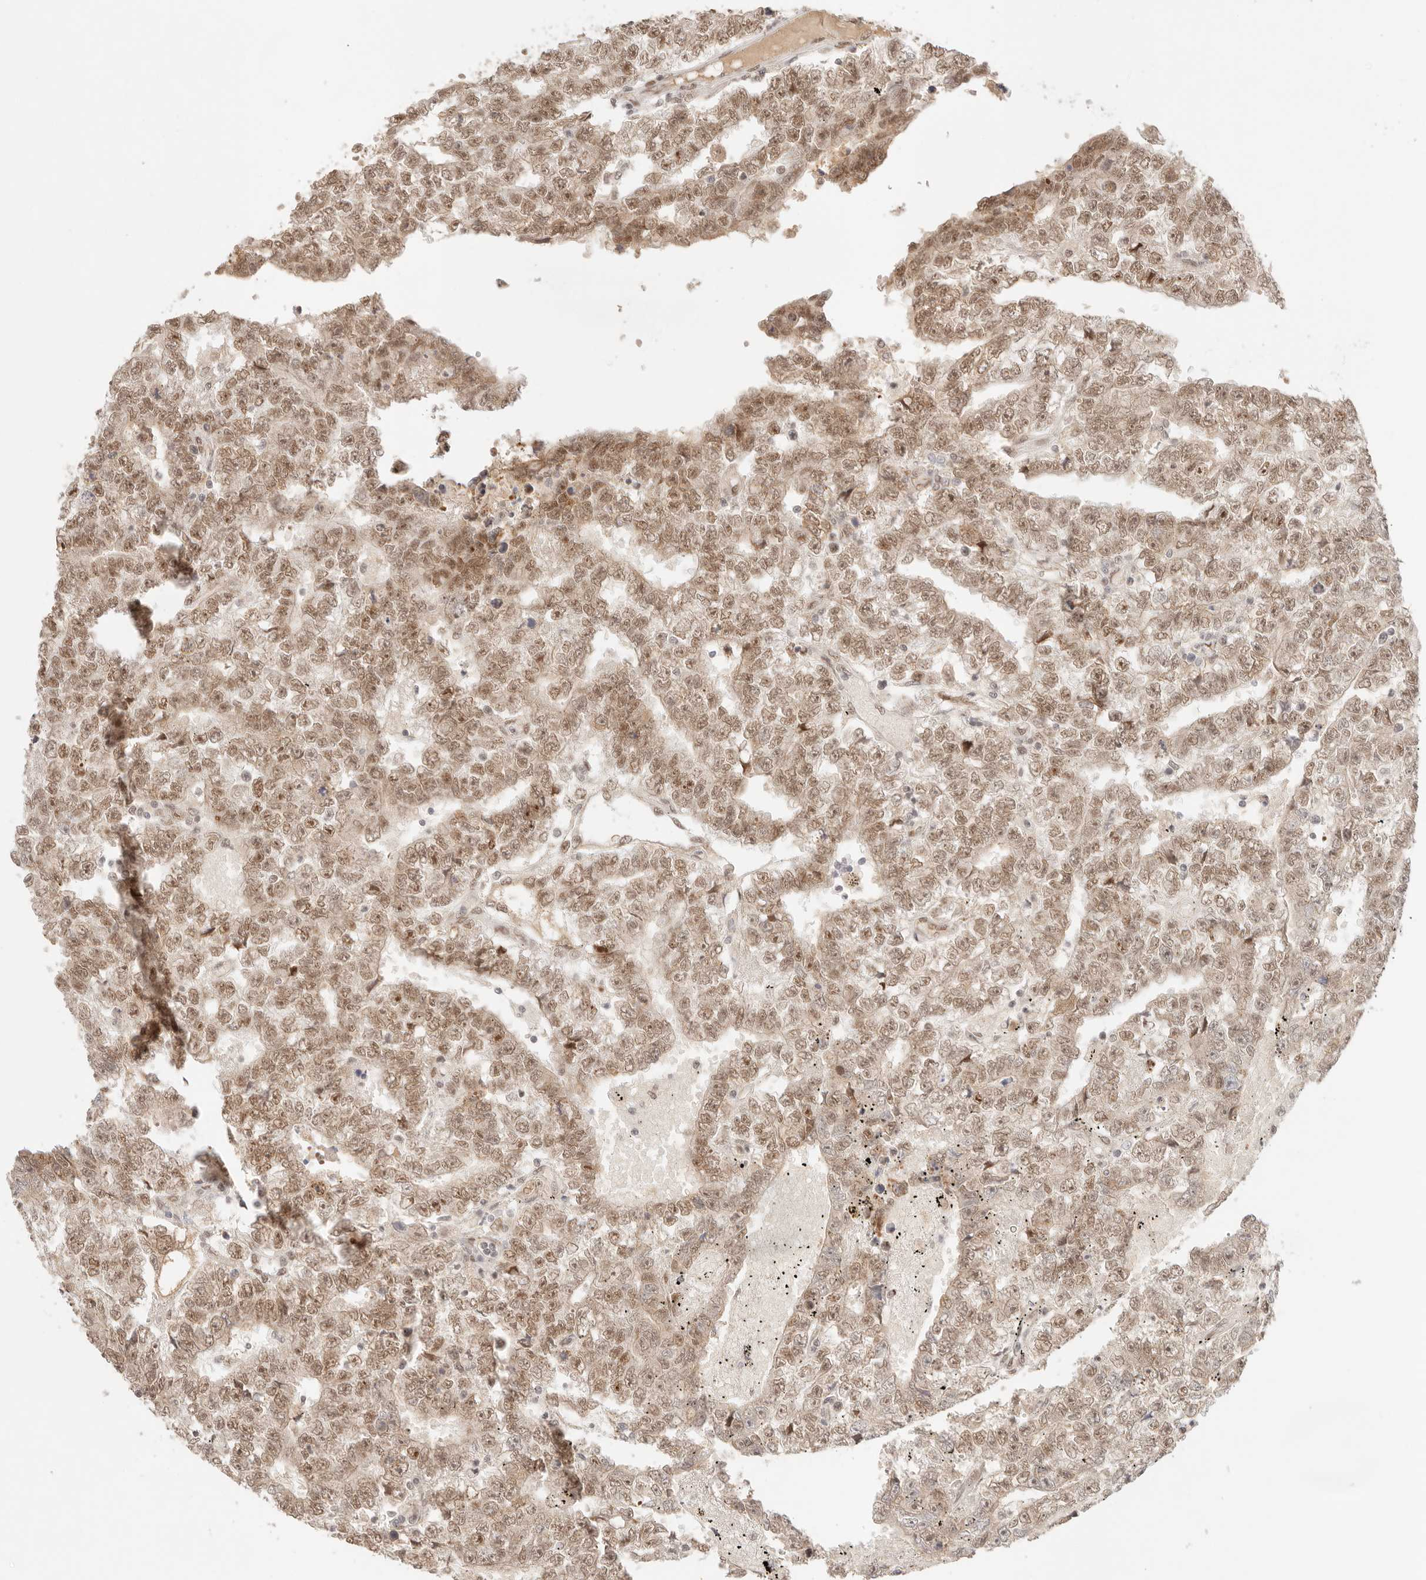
{"staining": {"intensity": "moderate", "quantity": ">75%", "location": "nuclear"}, "tissue": "testis cancer", "cell_type": "Tumor cells", "image_type": "cancer", "snomed": [{"axis": "morphology", "description": "Carcinoma, Embryonal, NOS"}, {"axis": "topography", "description": "Testis"}], "caption": "Immunohistochemical staining of testis embryonal carcinoma exhibits moderate nuclear protein staining in approximately >75% of tumor cells.", "gene": "HOXC5", "patient": {"sex": "male", "age": 25}}